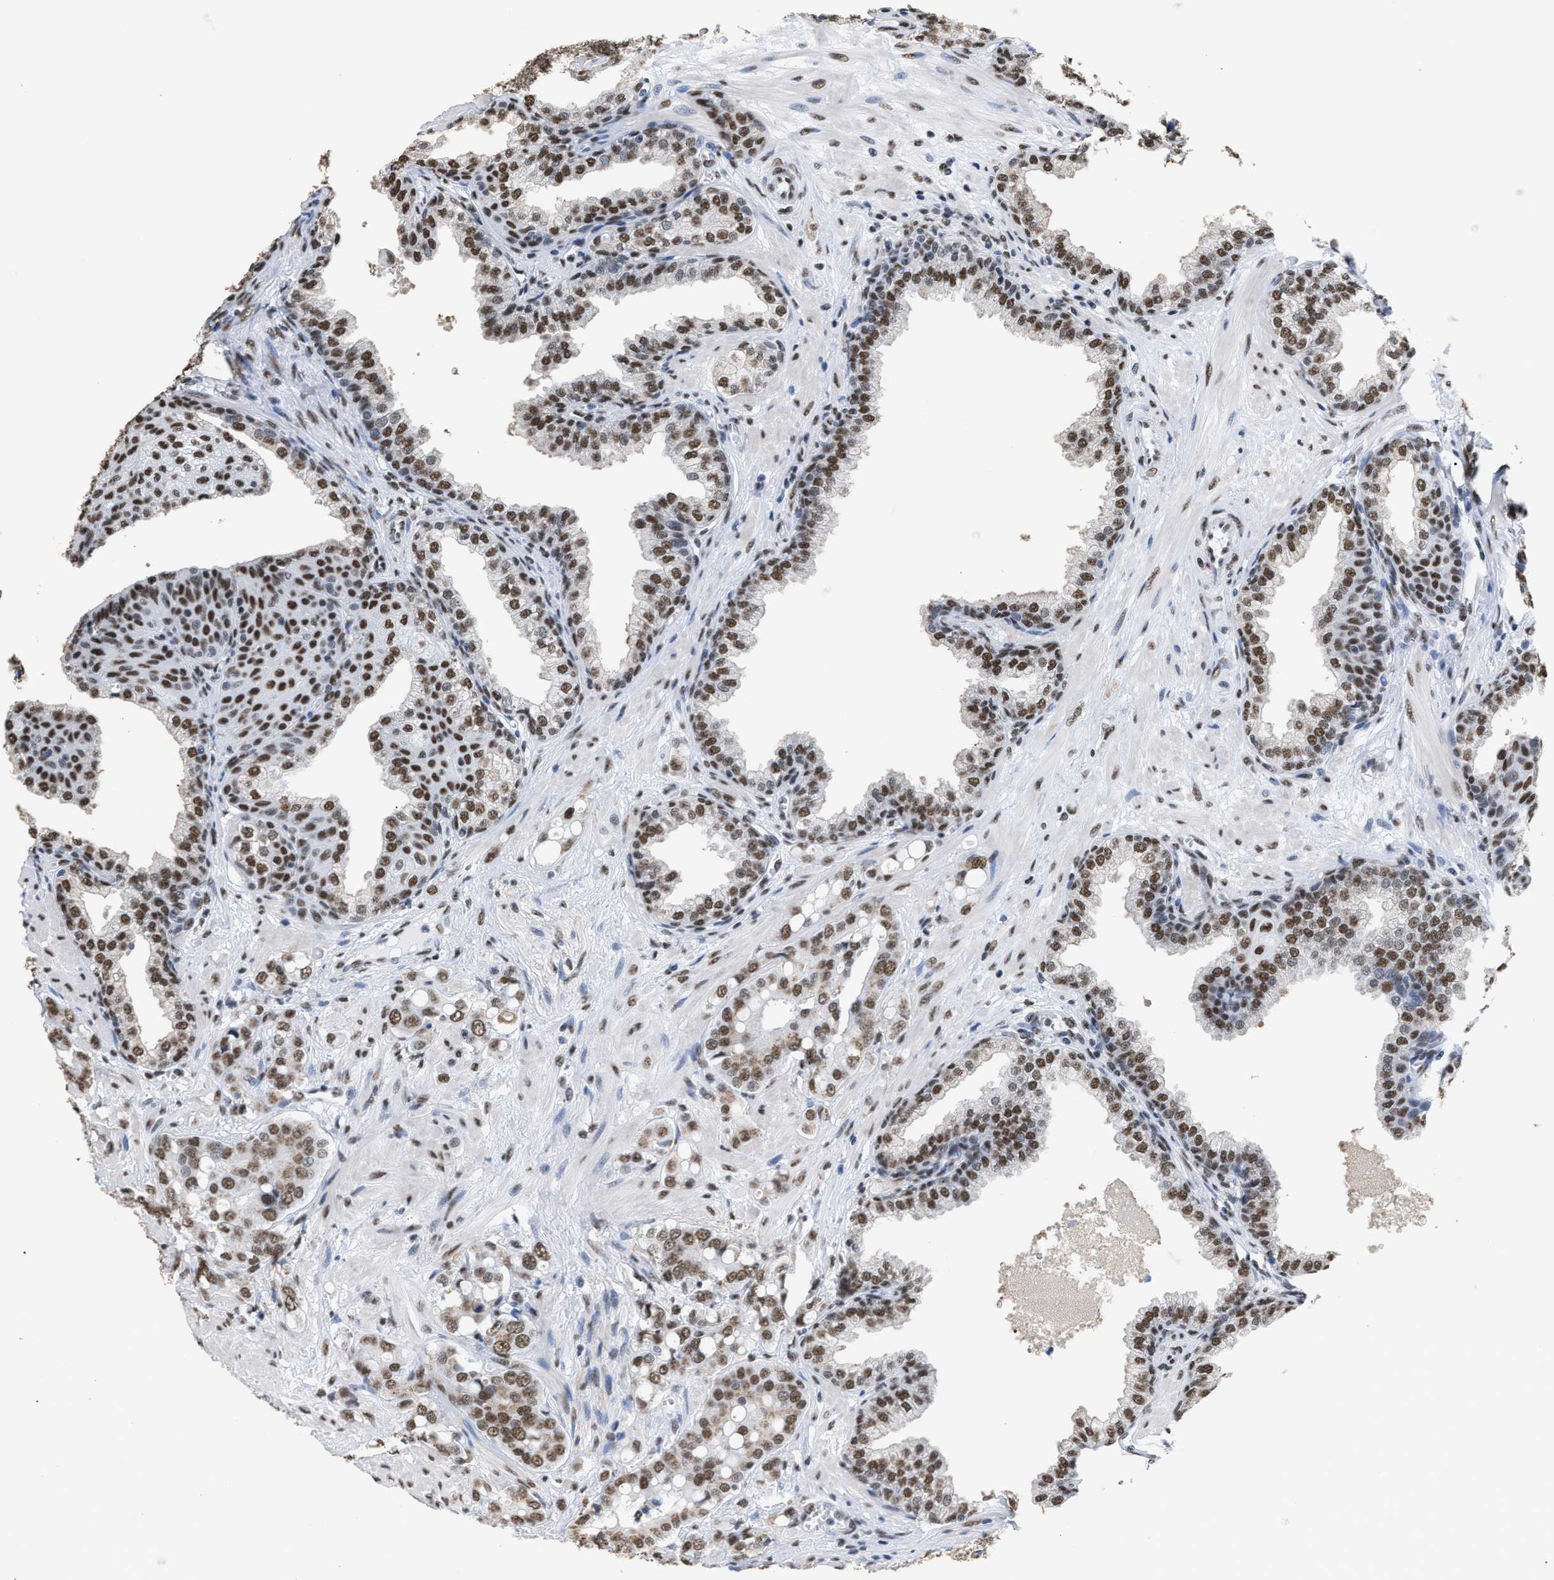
{"staining": {"intensity": "moderate", "quantity": ">75%", "location": "nuclear"}, "tissue": "prostate cancer", "cell_type": "Tumor cells", "image_type": "cancer", "snomed": [{"axis": "morphology", "description": "Adenocarcinoma, High grade"}, {"axis": "topography", "description": "Prostate"}], "caption": "Protein staining reveals moderate nuclear positivity in approximately >75% of tumor cells in high-grade adenocarcinoma (prostate).", "gene": "CCAR2", "patient": {"sex": "male", "age": 52}}